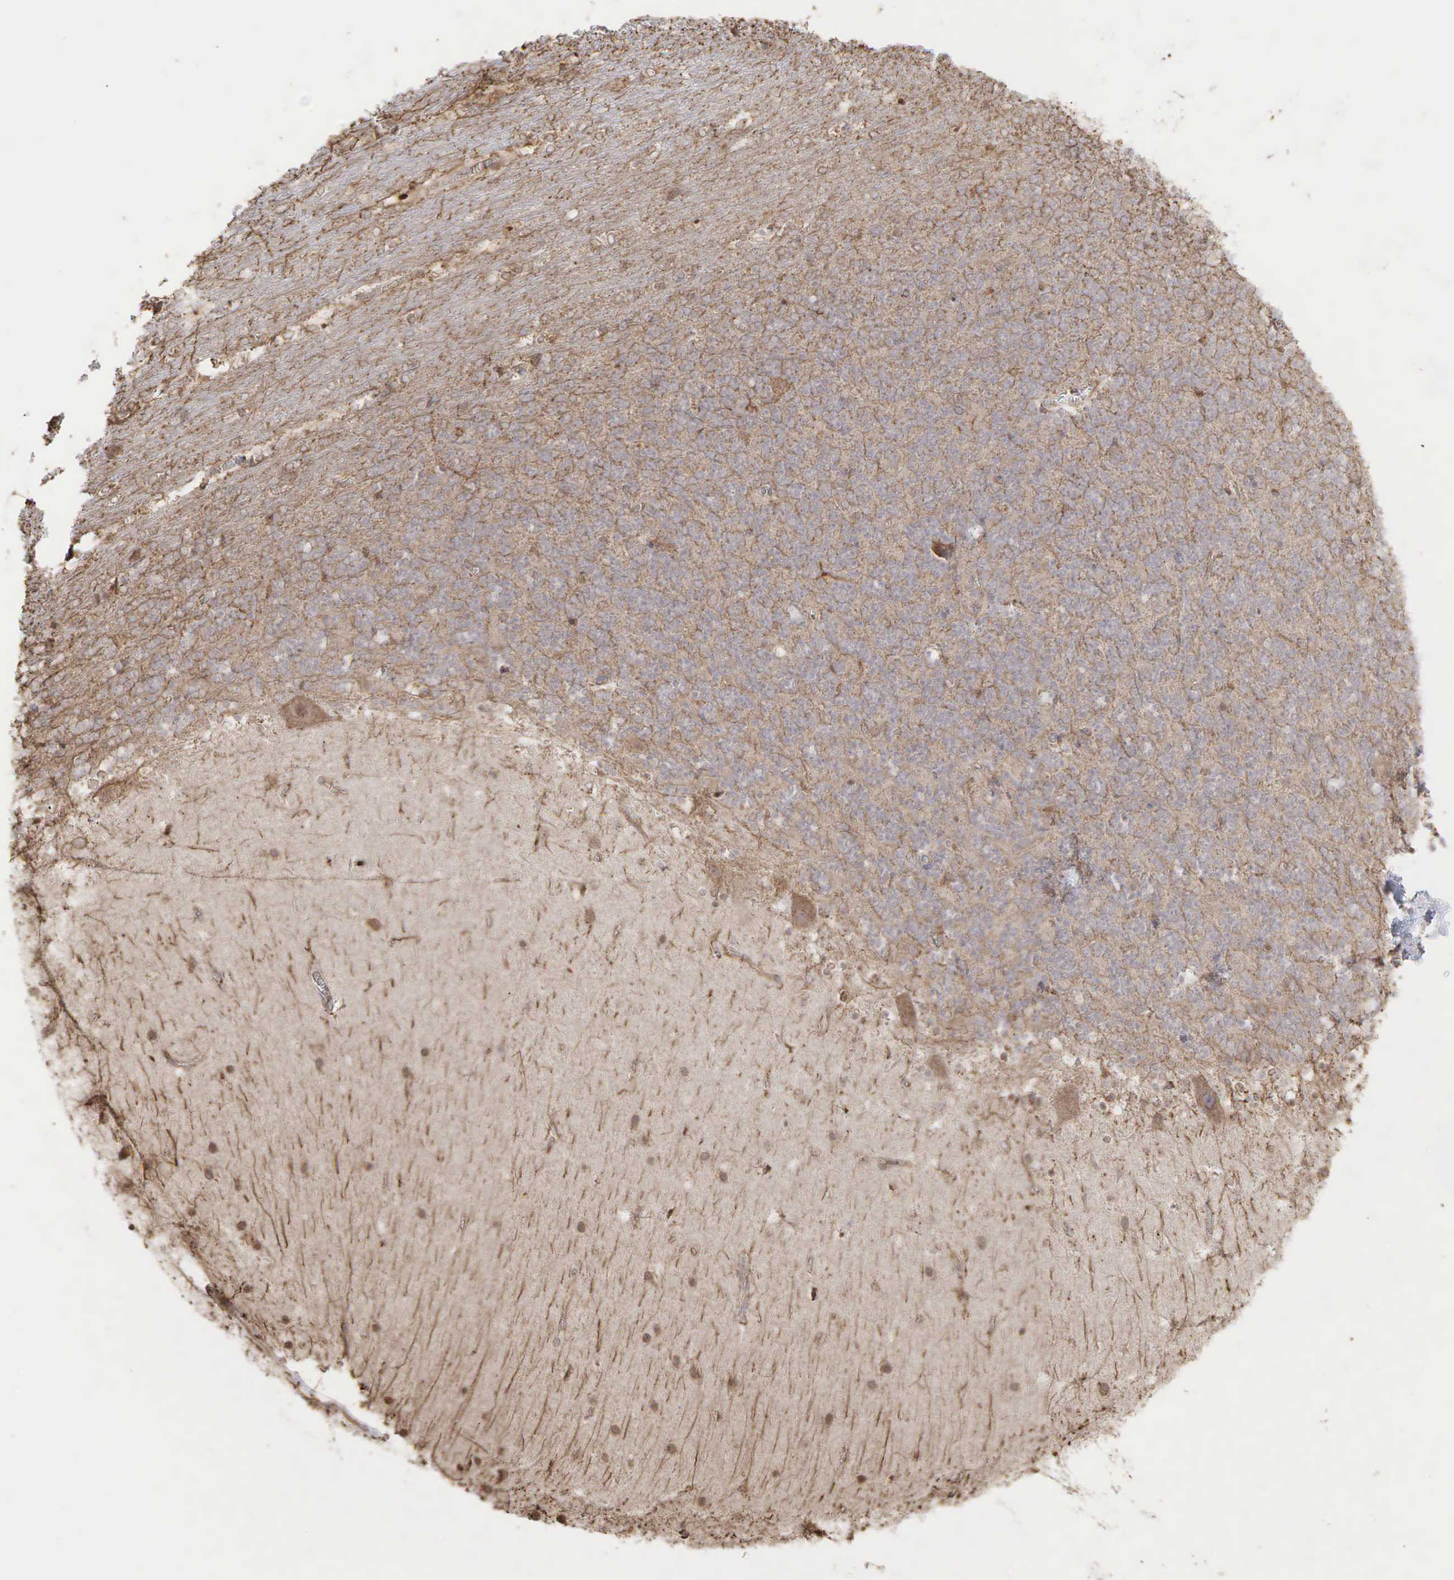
{"staining": {"intensity": "weak", "quantity": ">75%", "location": "cytoplasmic/membranous"}, "tissue": "cerebellum", "cell_type": "Cells in granular layer", "image_type": "normal", "snomed": [{"axis": "morphology", "description": "Normal tissue, NOS"}, {"axis": "topography", "description": "Cerebellum"}], "caption": "DAB immunohistochemical staining of benign human cerebellum exhibits weak cytoplasmic/membranous protein staining in about >75% of cells in granular layer.", "gene": "PABPC5", "patient": {"sex": "female", "age": 19}}